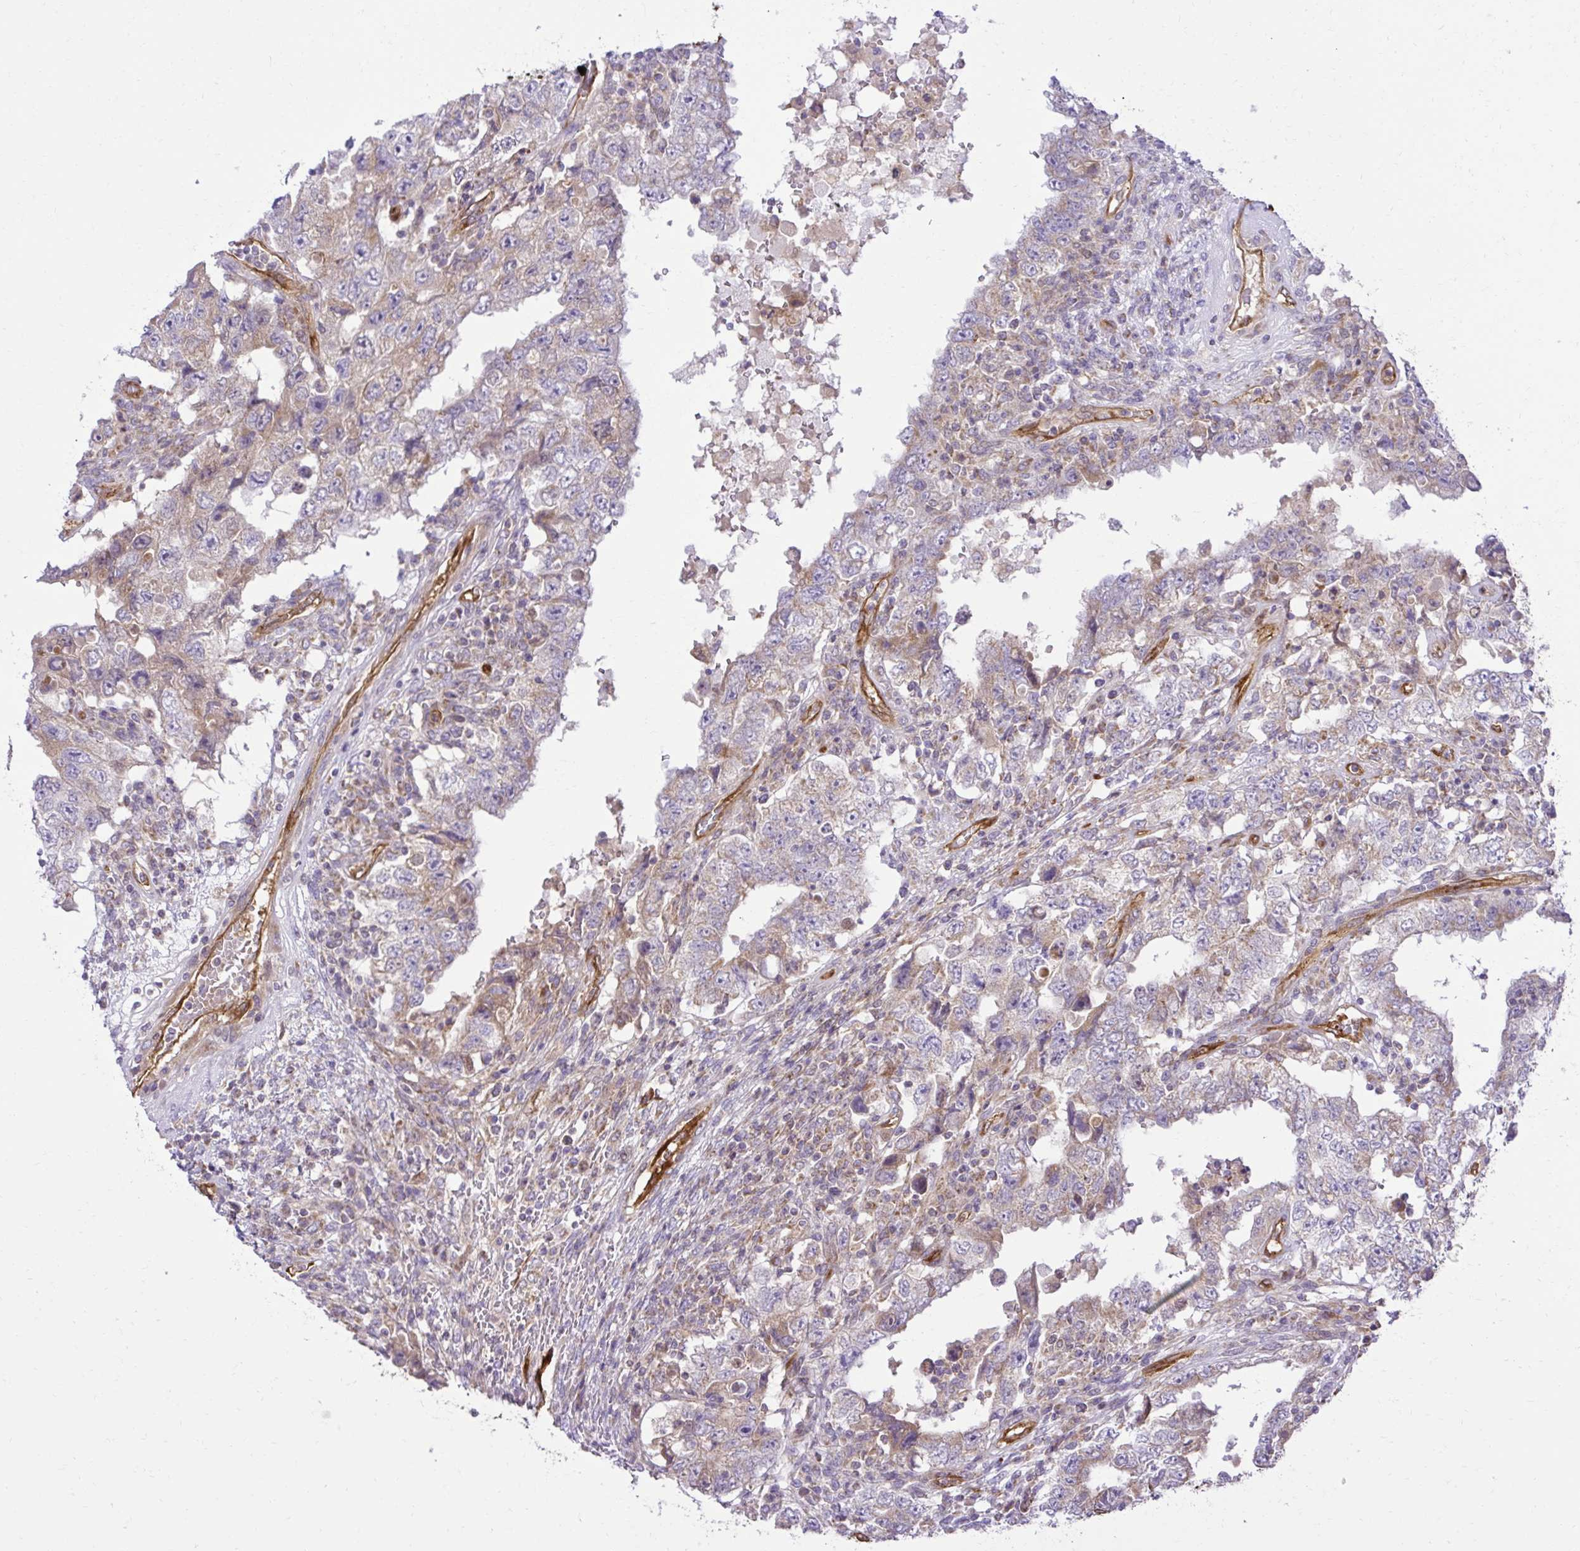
{"staining": {"intensity": "moderate", "quantity": "<25%", "location": "cytoplasmic/membranous"}, "tissue": "testis cancer", "cell_type": "Tumor cells", "image_type": "cancer", "snomed": [{"axis": "morphology", "description": "Carcinoma, Embryonal, NOS"}, {"axis": "topography", "description": "Testis"}], "caption": "Protein analysis of testis embryonal carcinoma tissue displays moderate cytoplasmic/membranous positivity in about <25% of tumor cells.", "gene": "LIMS1", "patient": {"sex": "male", "age": 26}}